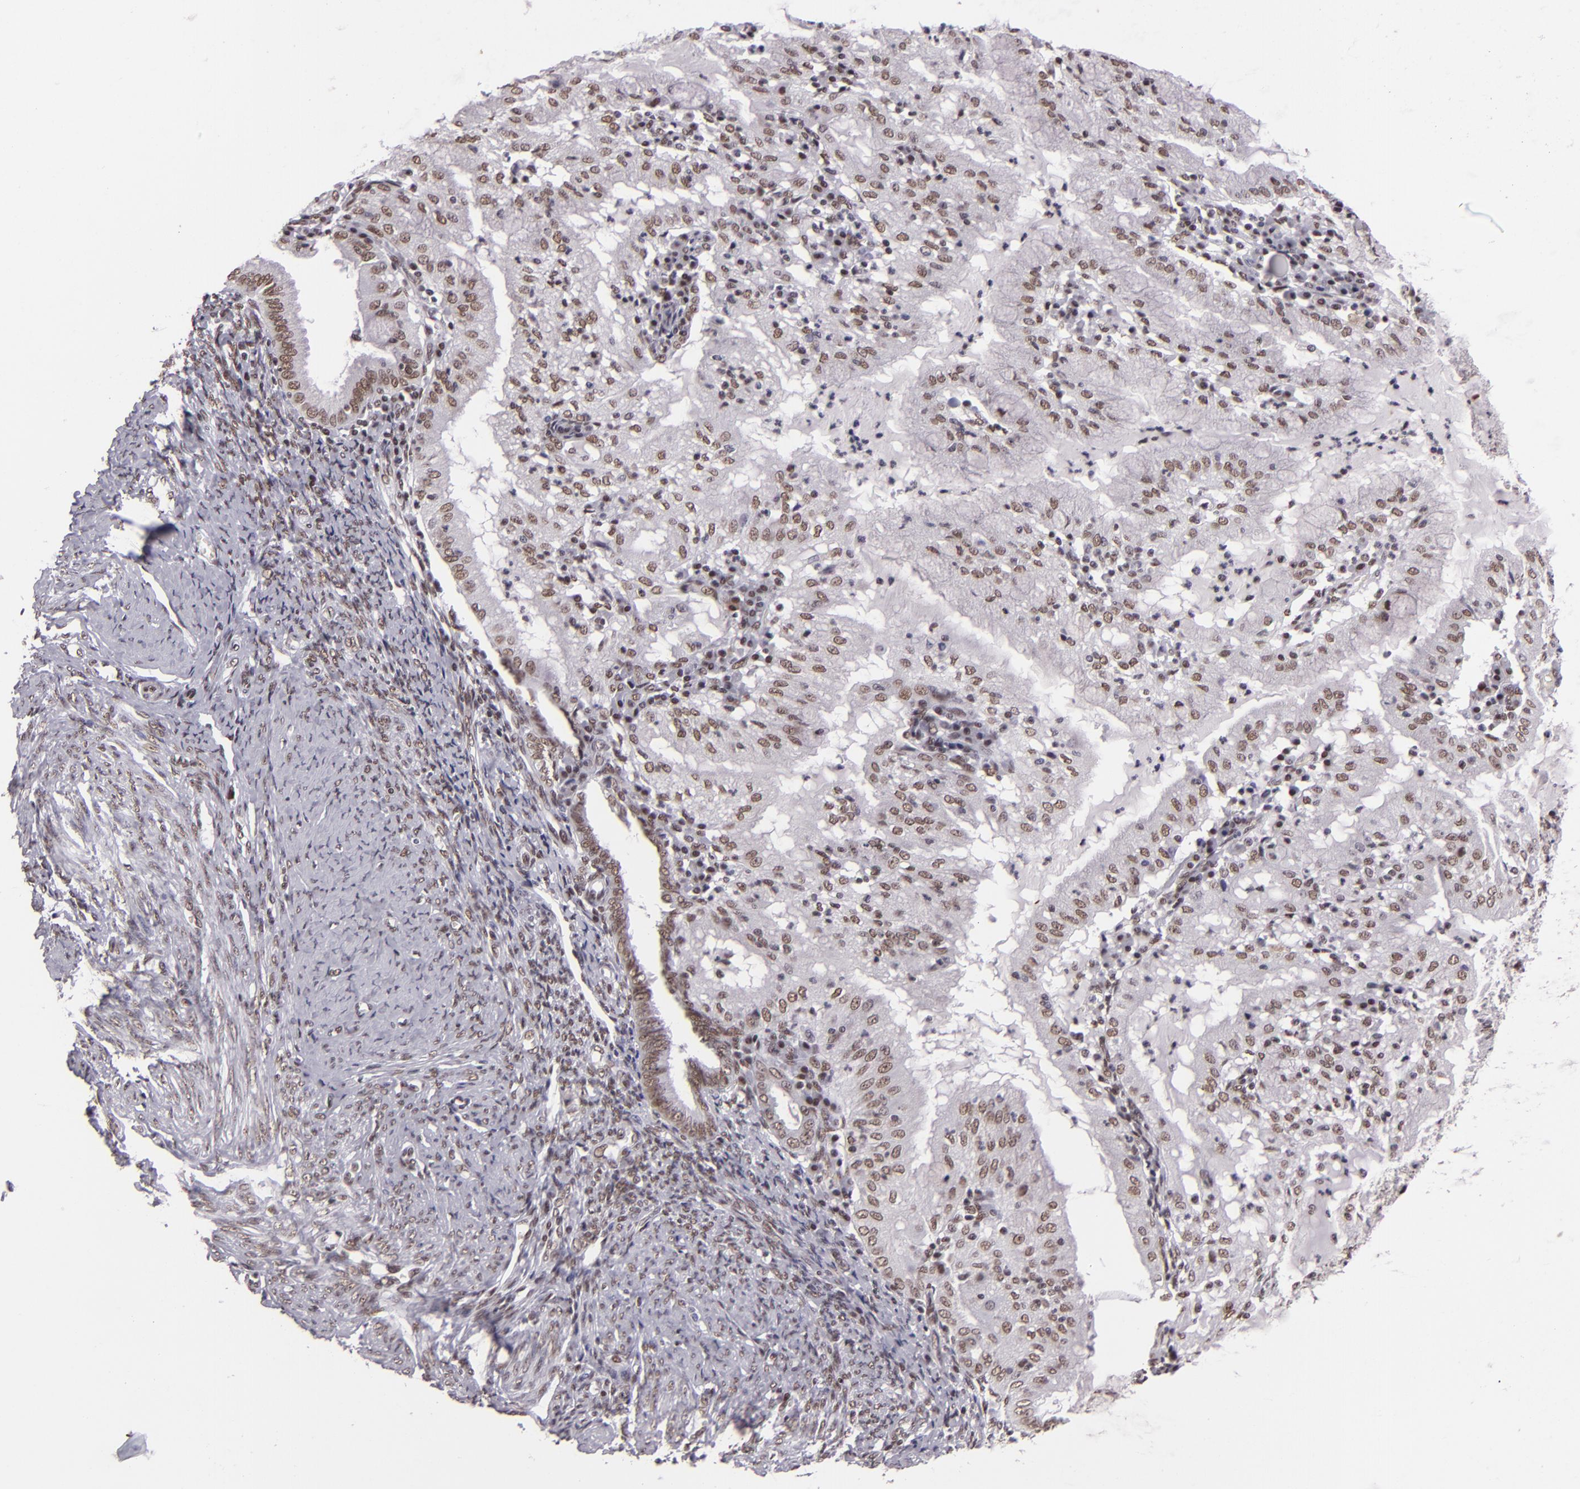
{"staining": {"intensity": "weak", "quantity": ">75%", "location": "nuclear"}, "tissue": "endometrial cancer", "cell_type": "Tumor cells", "image_type": "cancer", "snomed": [{"axis": "morphology", "description": "Adenocarcinoma, NOS"}, {"axis": "topography", "description": "Endometrium"}], "caption": "Immunohistochemistry staining of endometrial cancer, which shows low levels of weak nuclear staining in about >75% of tumor cells indicating weak nuclear protein staining. The staining was performed using DAB (brown) for protein detection and nuclei were counterstained in hematoxylin (blue).", "gene": "BRD8", "patient": {"sex": "female", "age": 63}}